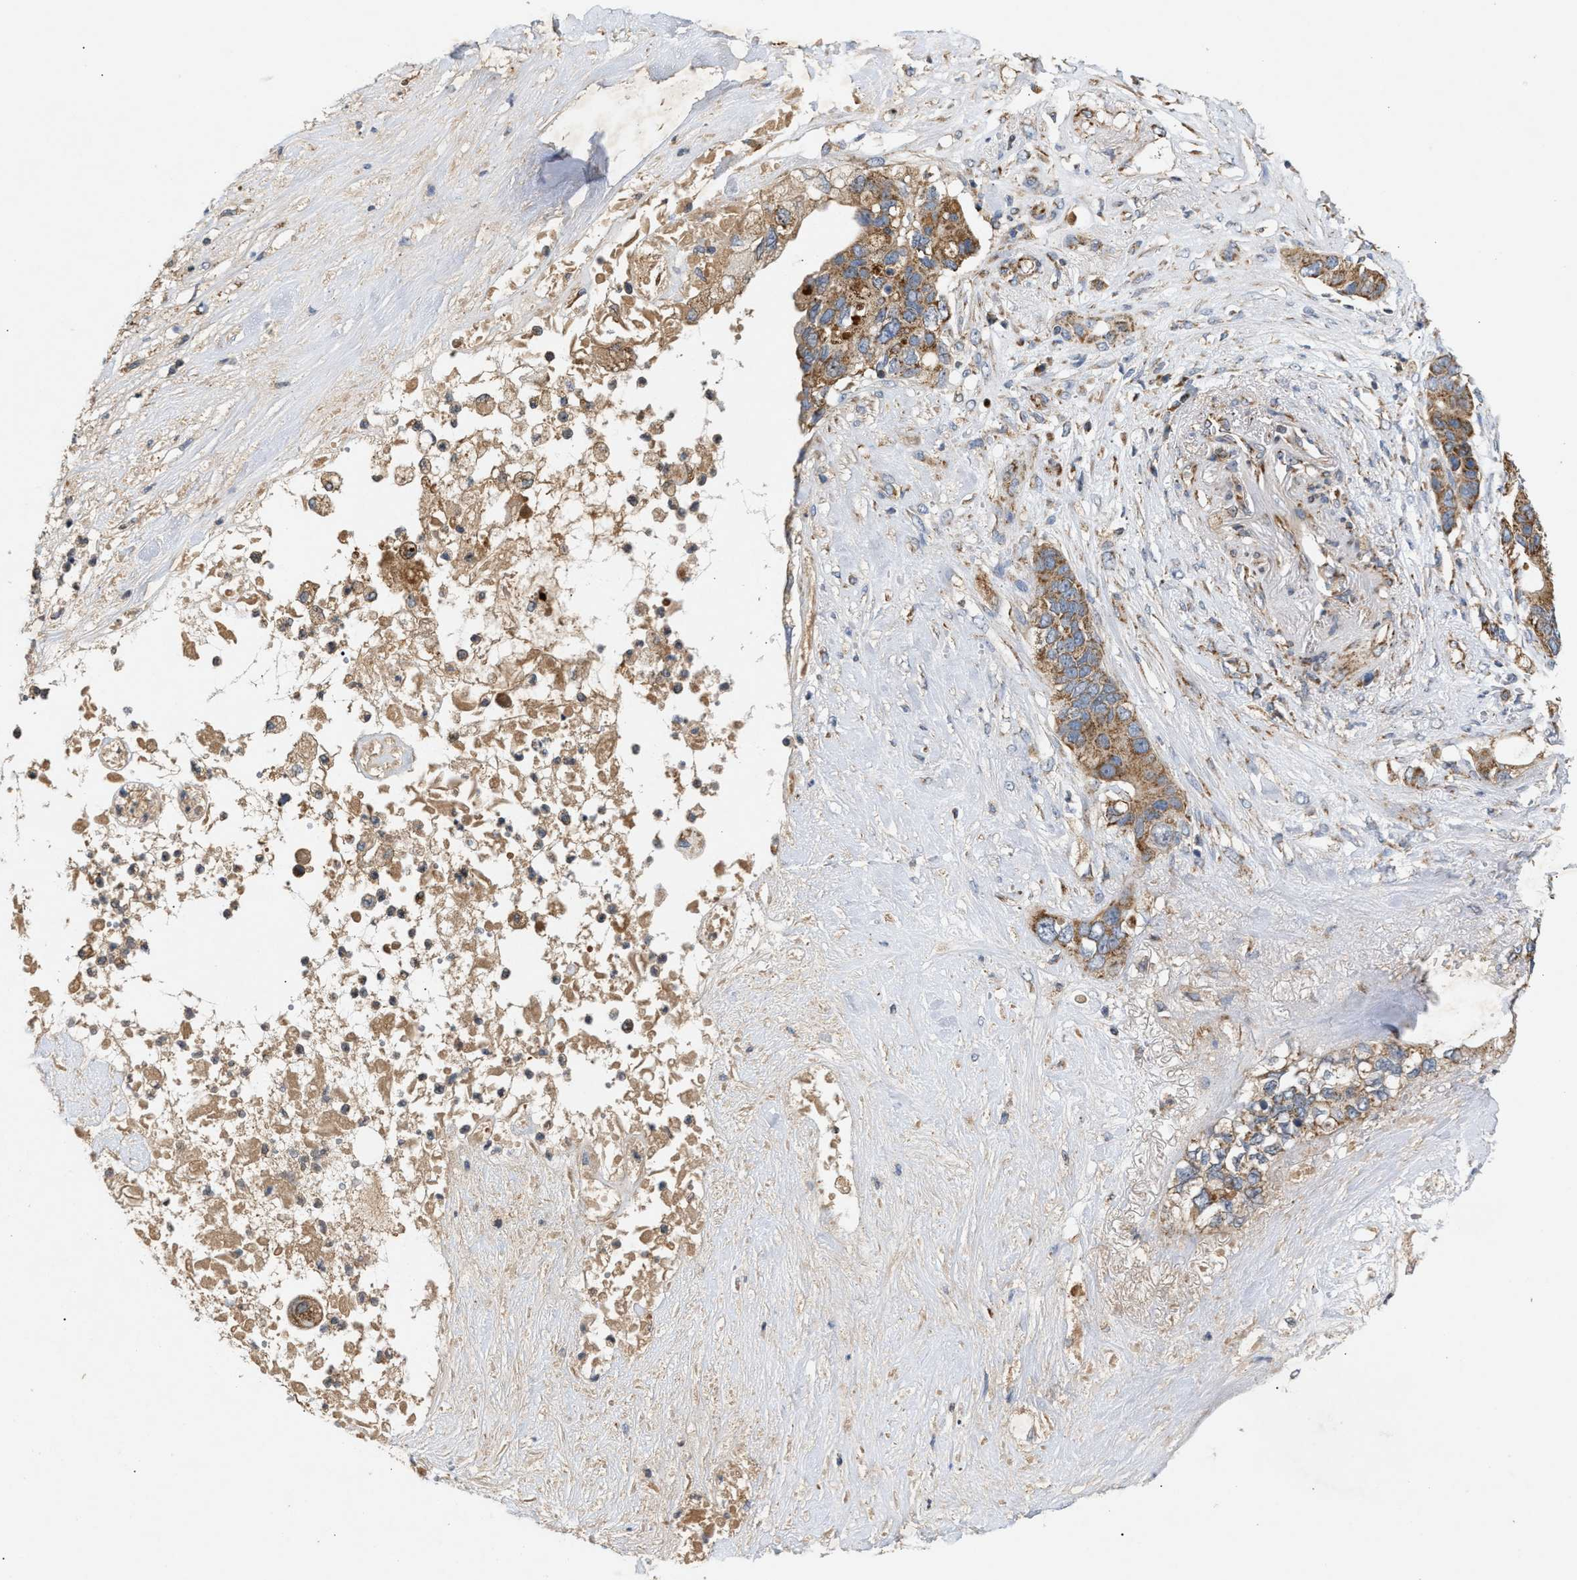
{"staining": {"intensity": "moderate", "quantity": ">75%", "location": "cytoplasmic/membranous"}, "tissue": "pancreatic cancer", "cell_type": "Tumor cells", "image_type": "cancer", "snomed": [{"axis": "morphology", "description": "Adenocarcinoma, NOS"}, {"axis": "topography", "description": "Pancreas"}], "caption": "Protein expression analysis of human pancreatic cancer reveals moderate cytoplasmic/membranous expression in about >75% of tumor cells. The protein of interest is shown in brown color, while the nuclei are stained blue.", "gene": "TACO1", "patient": {"sex": "female", "age": 56}}